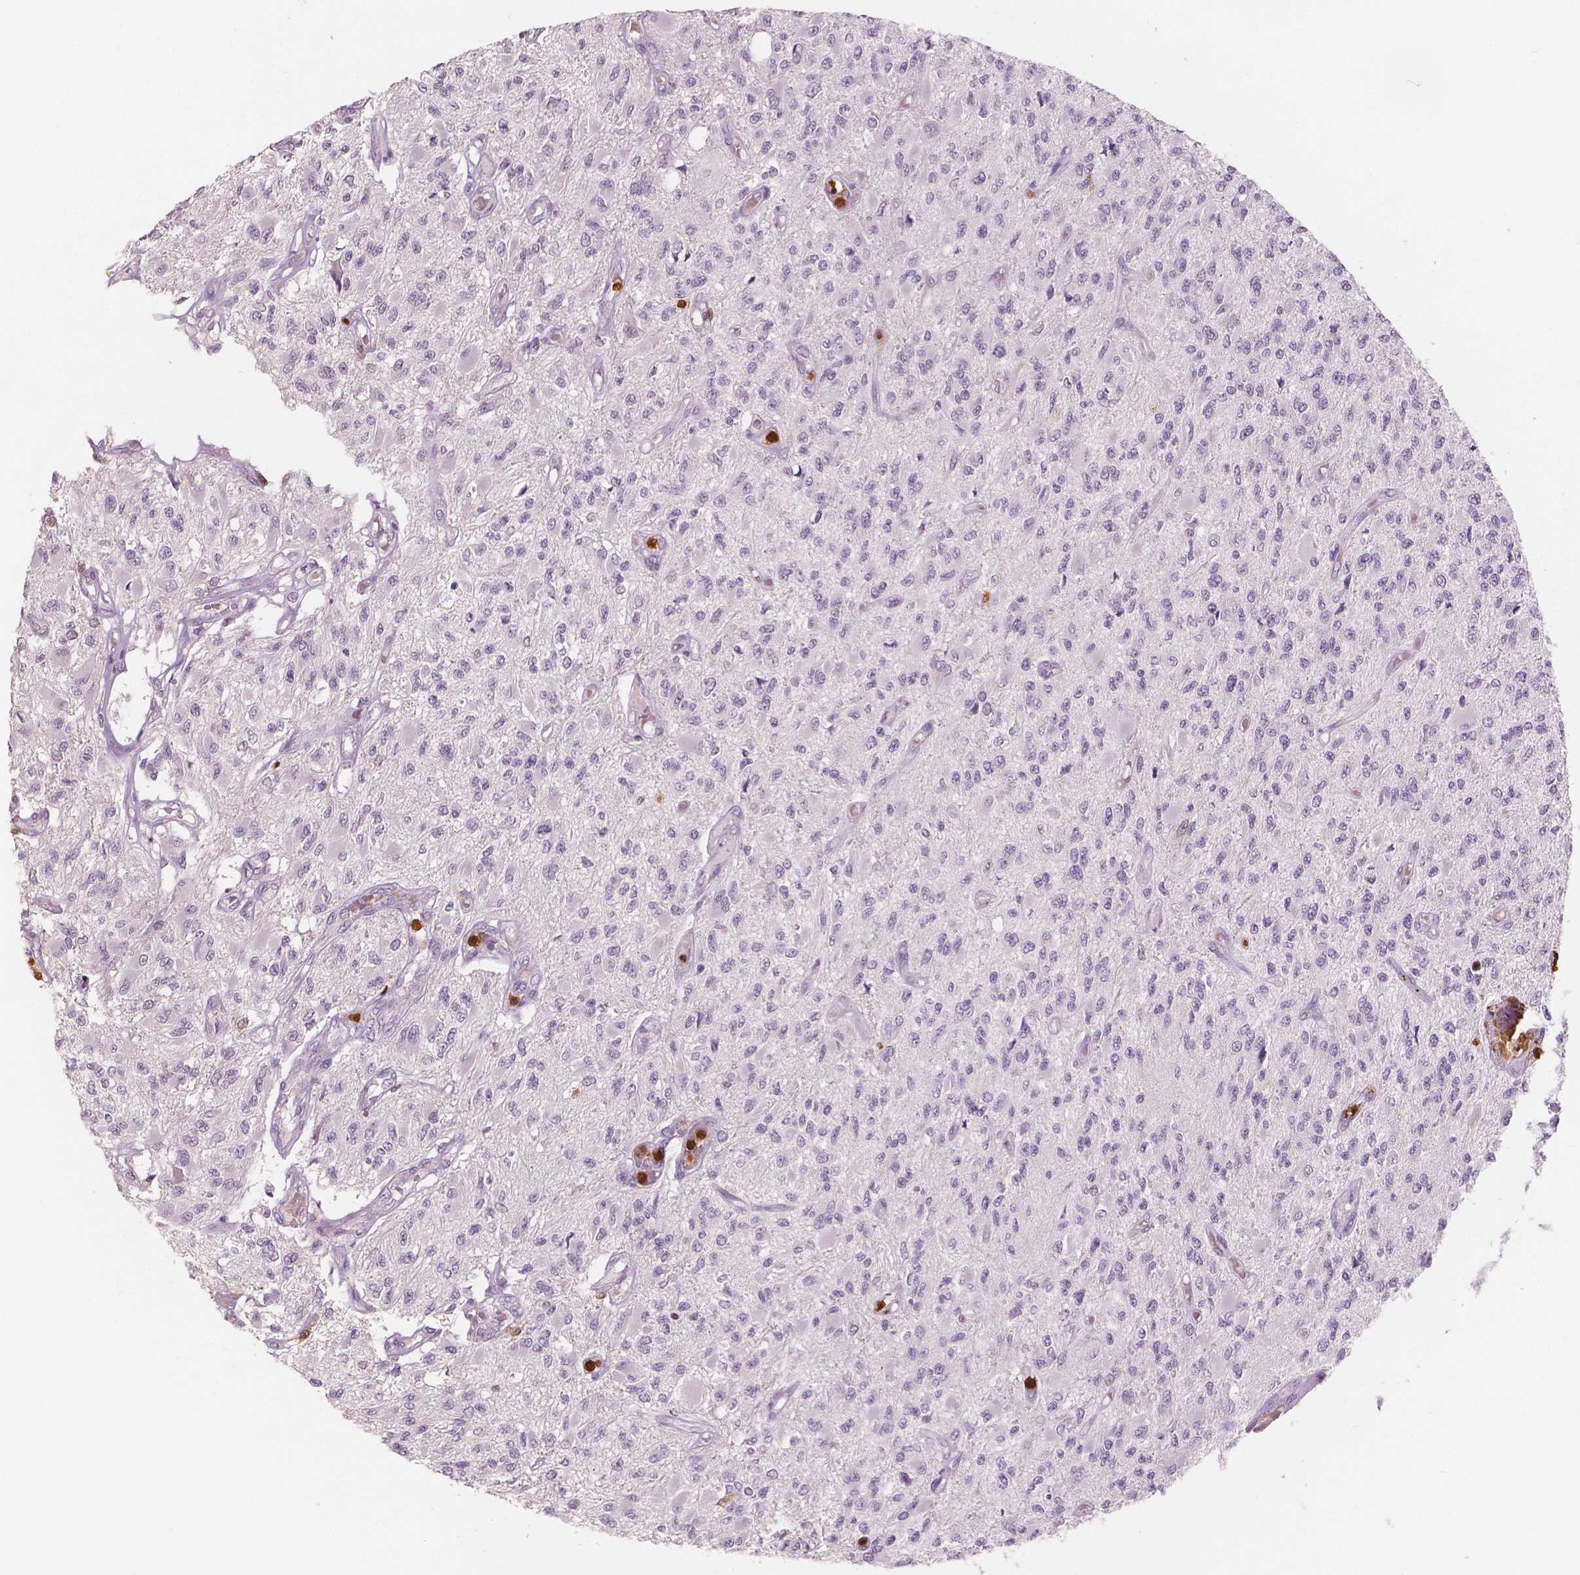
{"staining": {"intensity": "negative", "quantity": "none", "location": "none"}, "tissue": "glioma", "cell_type": "Tumor cells", "image_type": "cancer", "snomed": [{"axis": "morphology", "description": "Glioma, malignant, High grade"}, {"axis": "topography", "description": "Brain"}], "caption": "Tumor cells are negative for protein expression in human high-grade glioma (malignant). The staining is performed using DAB (3,3'-diaminobenzidine) brown chromogen with nuclei counter-stained in using hematoxylin.", "gene": "S100A4", "patient": {"sex": "female", "age": 63}}